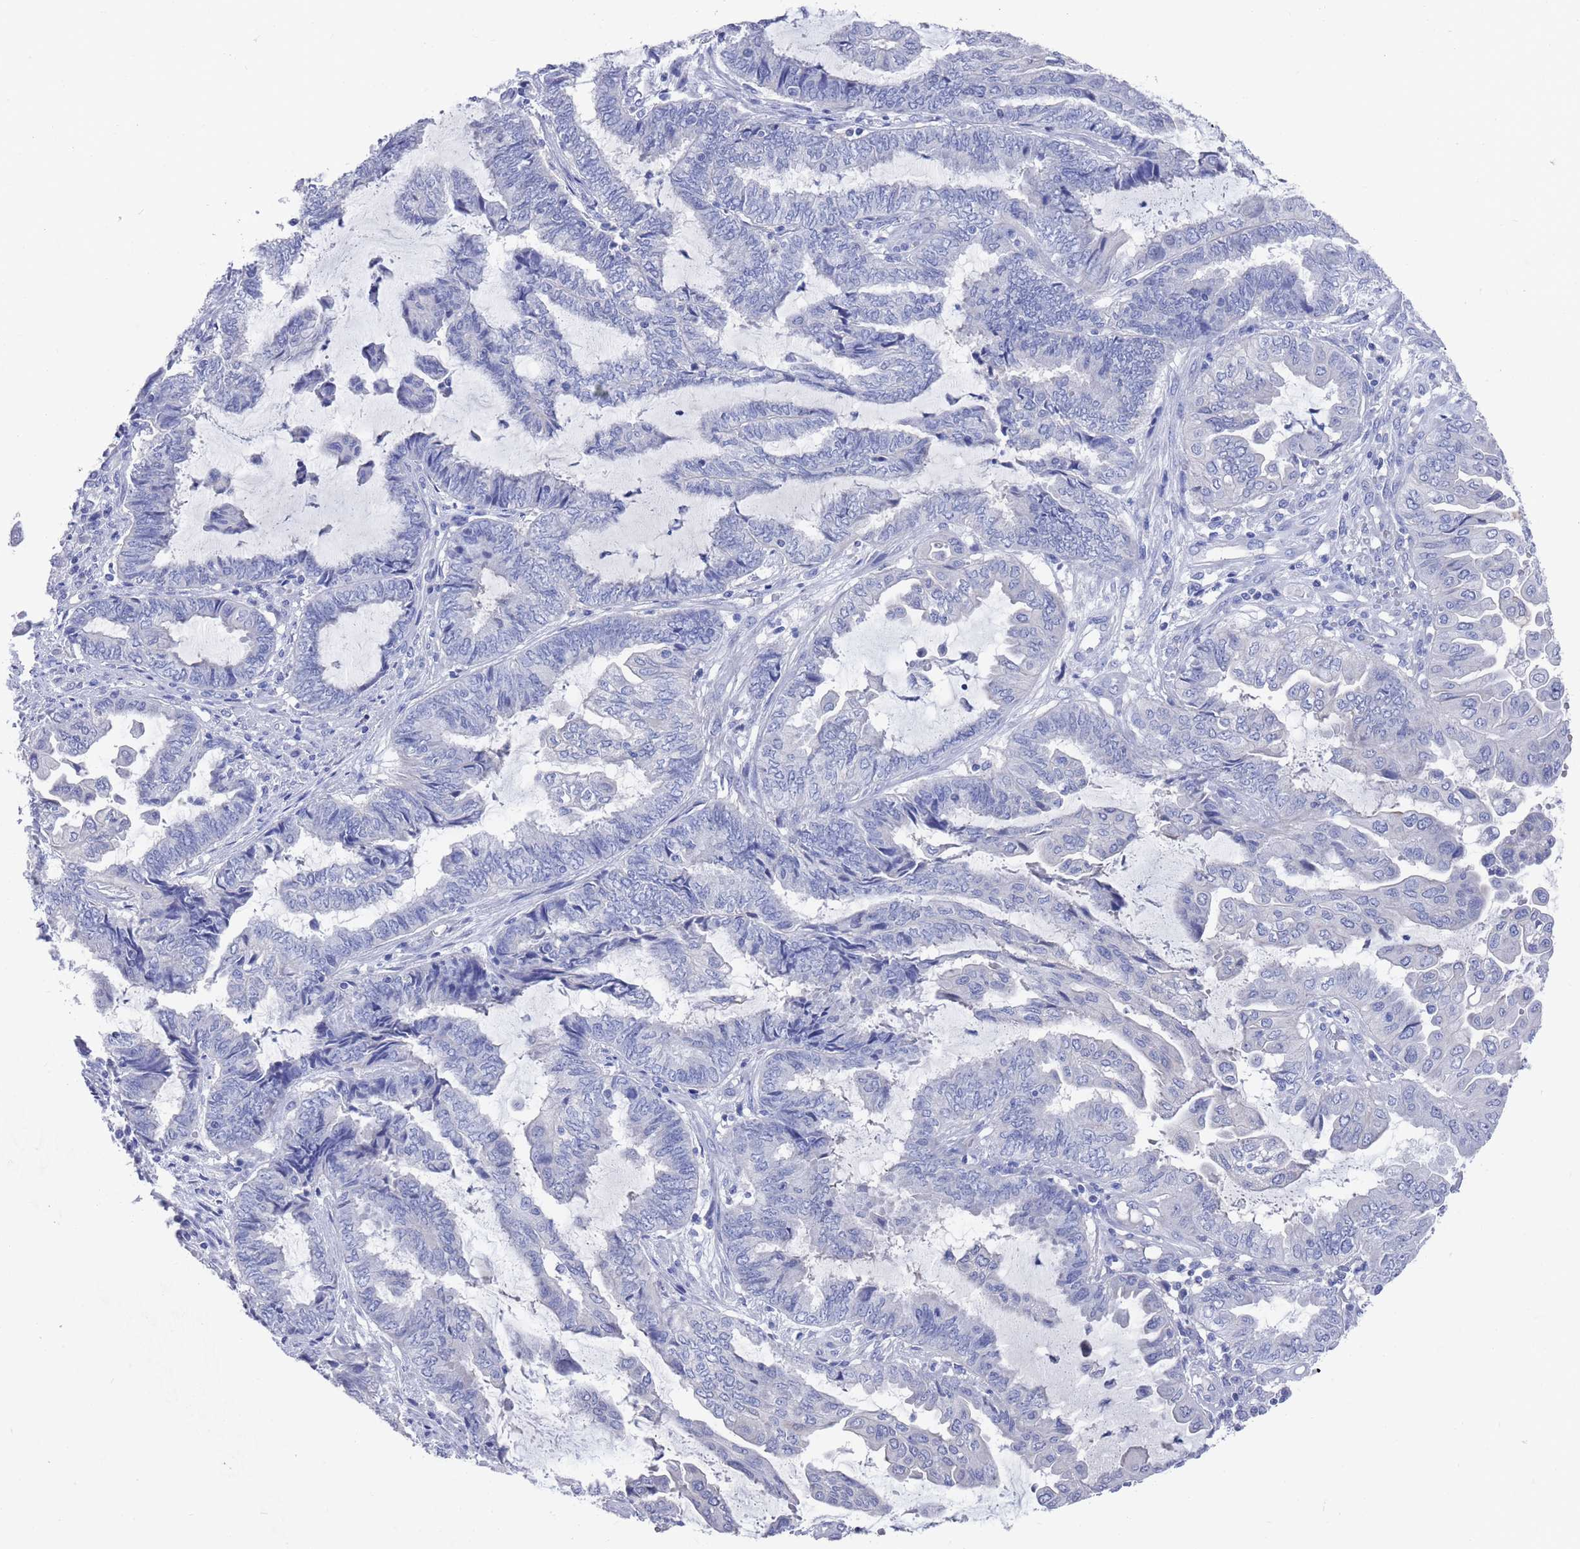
{"staining": {"intensity": "negative", "quantity": "none", "location": "none"}, "tissue": "endometrial cancer", "cell_type": "Tumor cells", "image_type": "cancer", "snomed": [{"axis": "morphology", "description": "Adenocarcinoma, NOS"}, {"axis": "topography", "description": "Uterus"}, {"axis": "topography", "description": "Endometrium"}], "caption": "Immunohistochemistry (IHC) histopathology image of neoplastic tissue: human adenocarcinoma (endometrial) stained with DAB (3,3'-diaminobenzidine) displays no significant protein expression in tumor cells.", "gene": "MTMR2", "patient": {"sex": "female", "age": 70}}